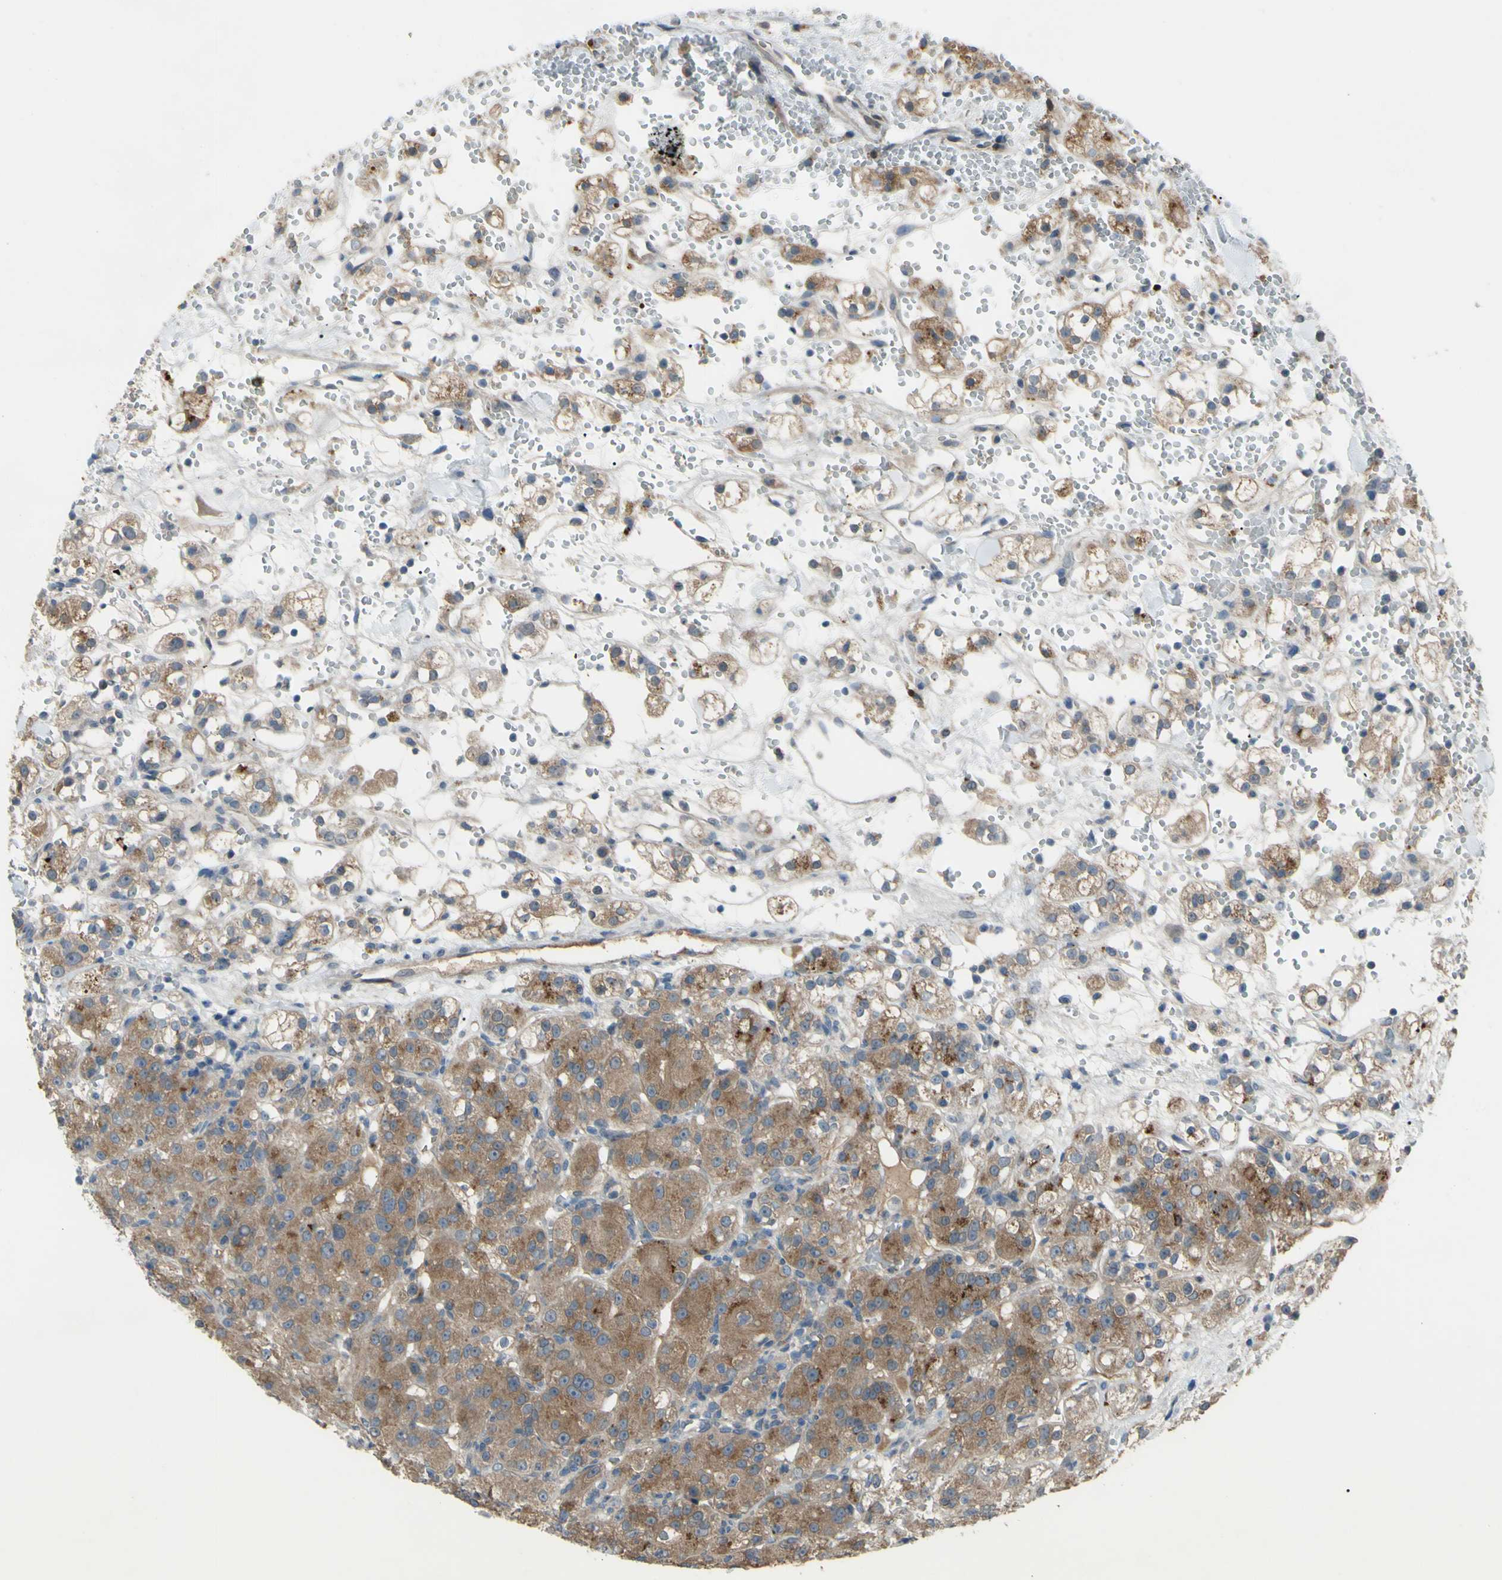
{"staining": {"intensity": "moderate", "quantity": ">75%", "location": "cytoplasmic/membranous"}, "tissue": "renal cancer", "cell_type": "Tumor cells", "image_type": "cancer", "snomed": [{"axis": "morphology", "description": "Adenocarcinoma, NOS"}, {"axis": "topography", "description": "Kidney"}], "caption": "The micrograph shows immunohistochemical staining of adenocarcinoma (renal). There is moderate cytoplasmic/membranous positivity is seen in approximately >75% of tumor cells.", "gene": "AFP", "patient": {"sex": "male", "age": 61}}